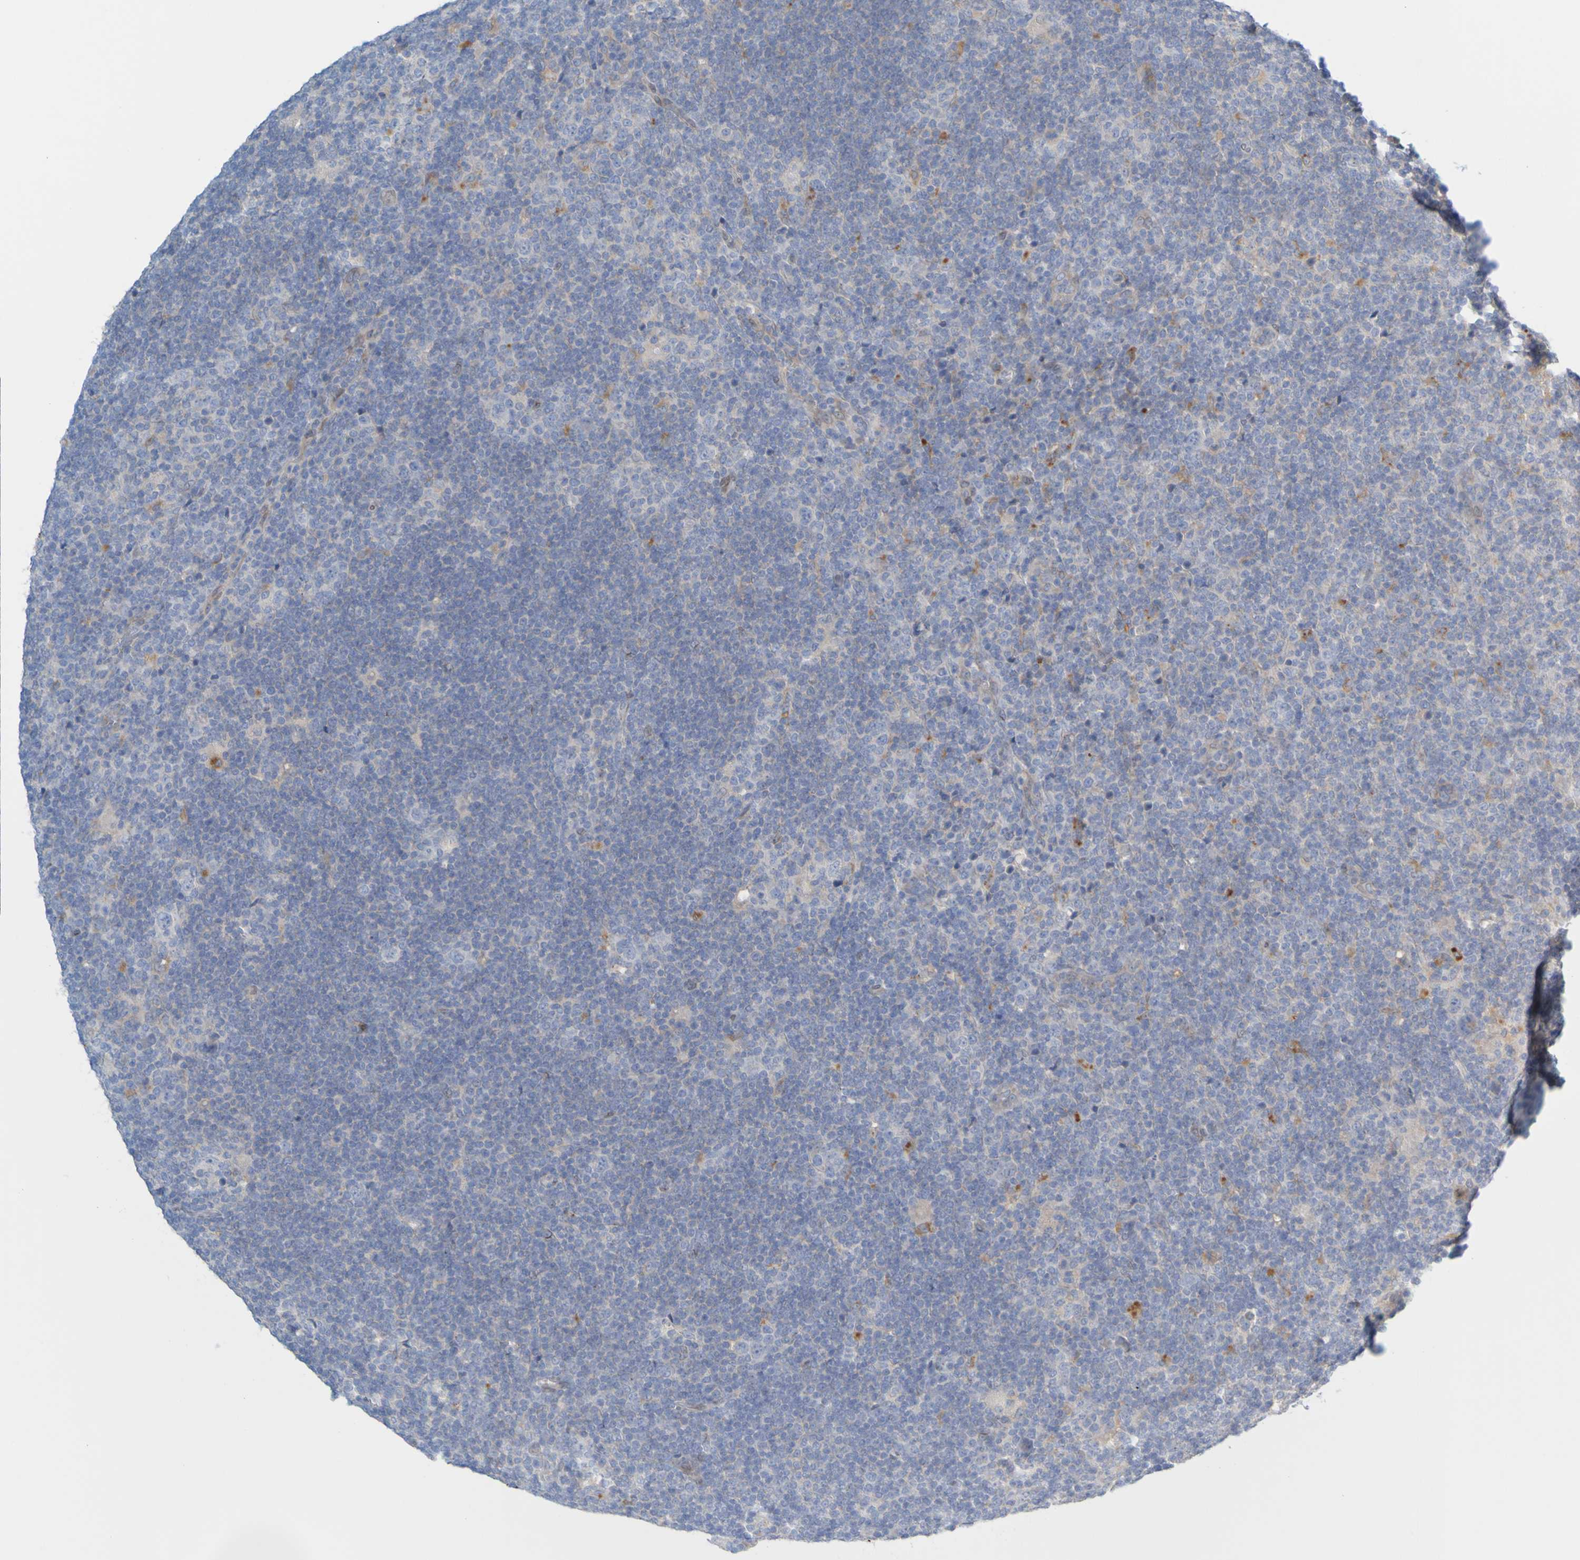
{"staining": {"intensity": "negative", "quantity": "none", "location": "none"}, "tissue": "lymphoma", "cell_type": "Tumor cells", "image_type": "cancer", "snomed": [{"axis": "morphology", "description": "Hodgkin's disease, NOS"}, {"axis": "topography", "description": "Lymph node"}], "caption": "Immunohistochemistry (IHC) photomicrograph of lymphoma stained for a protein (brown), which displays no expression in tumor cells.", "gene": "MAG", "patient": {"sex": "female", "age": 57}}